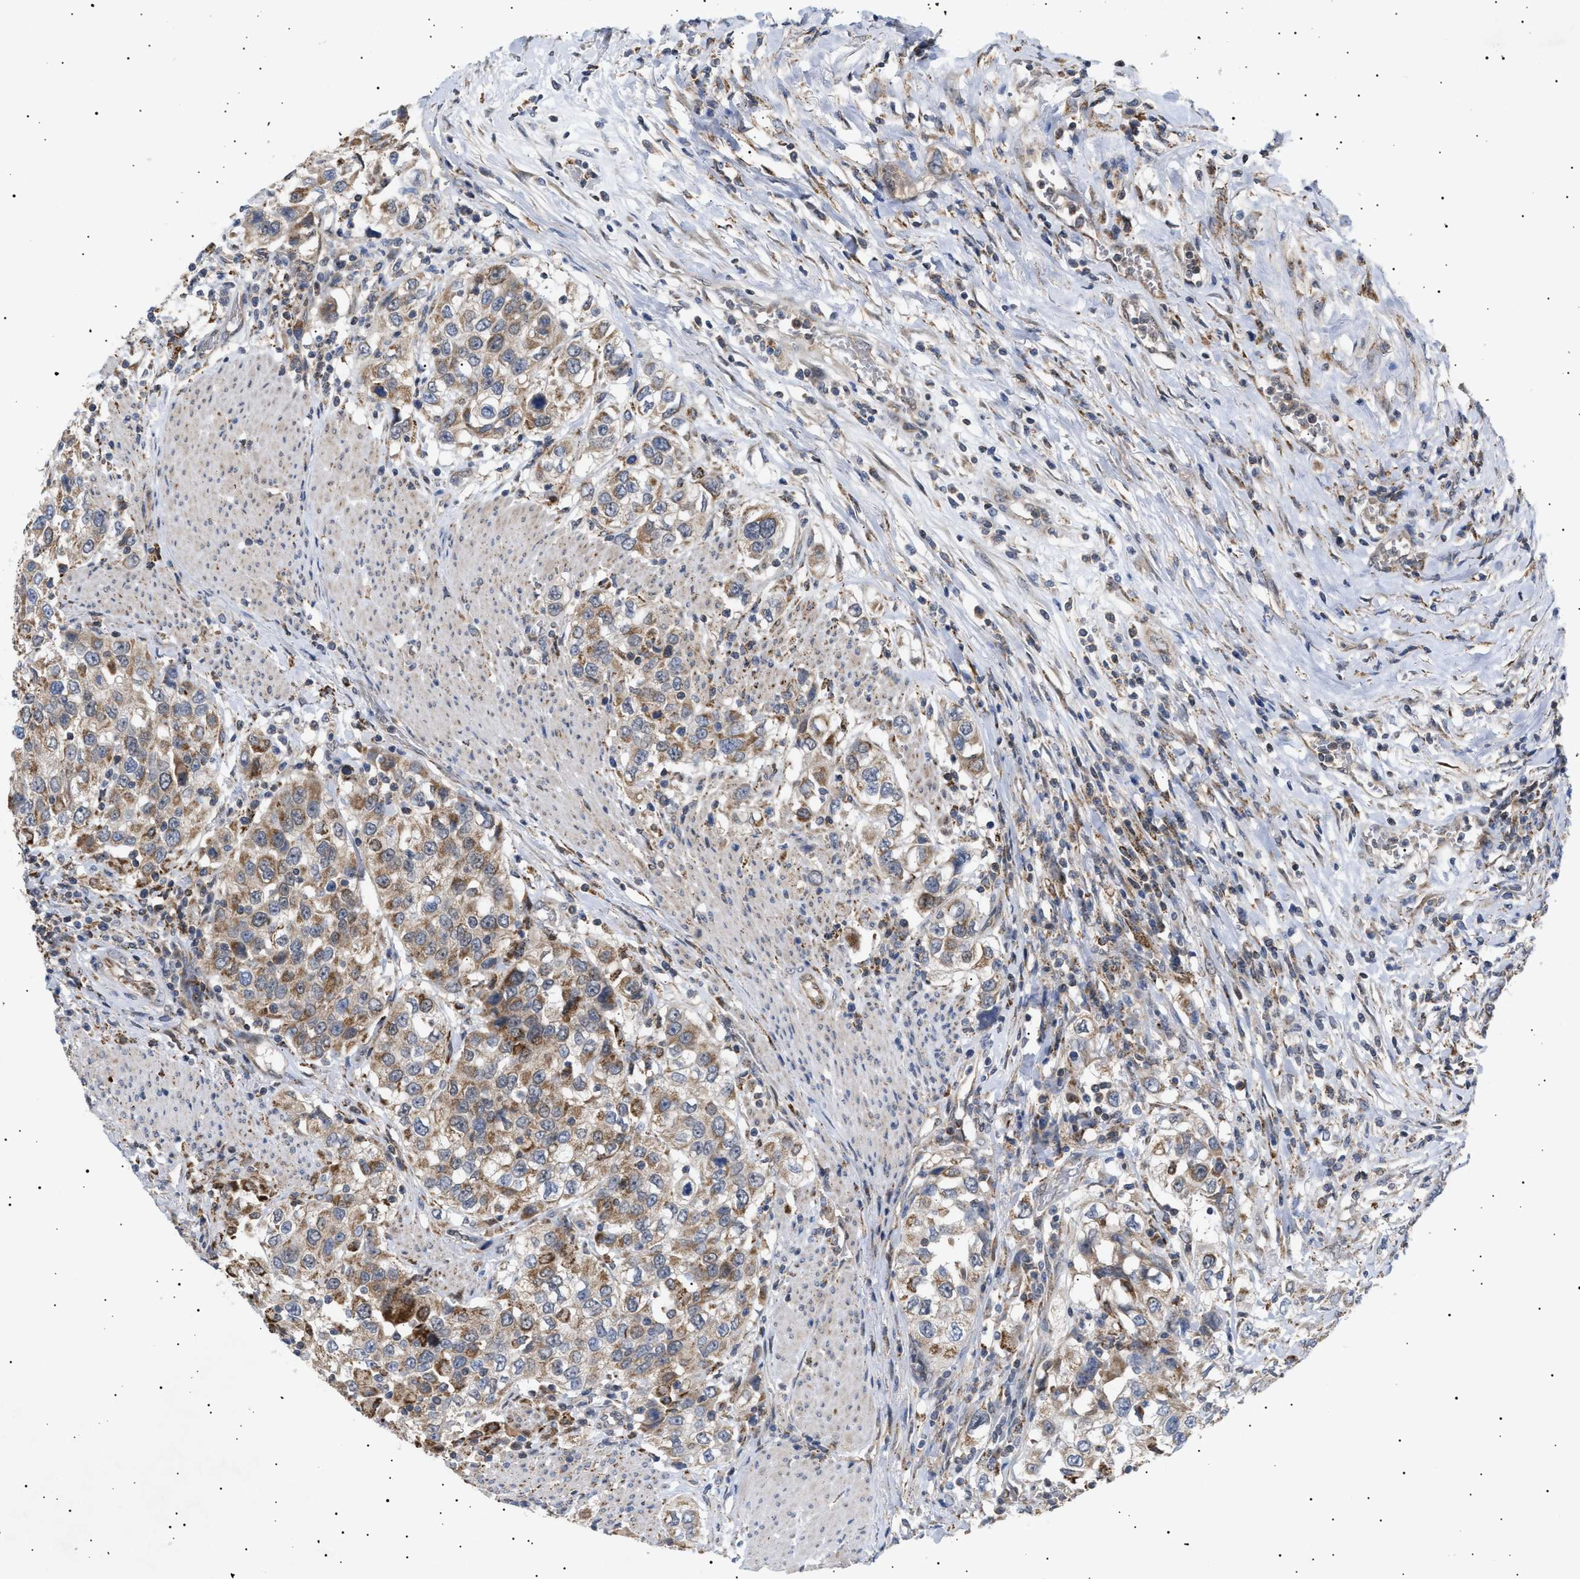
{"staining": {"intensity": "moderate", "quantity": ">75%", "location": "cytoplasmic/membranous"}, "tissue": "urothelial cancer", "cell_type": "Tumor cells", "image_type": "cancer", "snomed": [{"axis": "morphology", "description": "Urothelial carcinoma, High grade"}, {"axis": "topography", "description": "Urinary bladder"}], "caption": "Urothelial cancer stained for a protein exhibits moderate cytoplasmic/membranous positivity in tumor cells. The protein of interest is stained brown, and the nuclei are stained in blue (DAB IHC with brightfield microscopy, high magnification).", "gene": "SIRT5", "patient": {"sex": "female", "age": 80}}